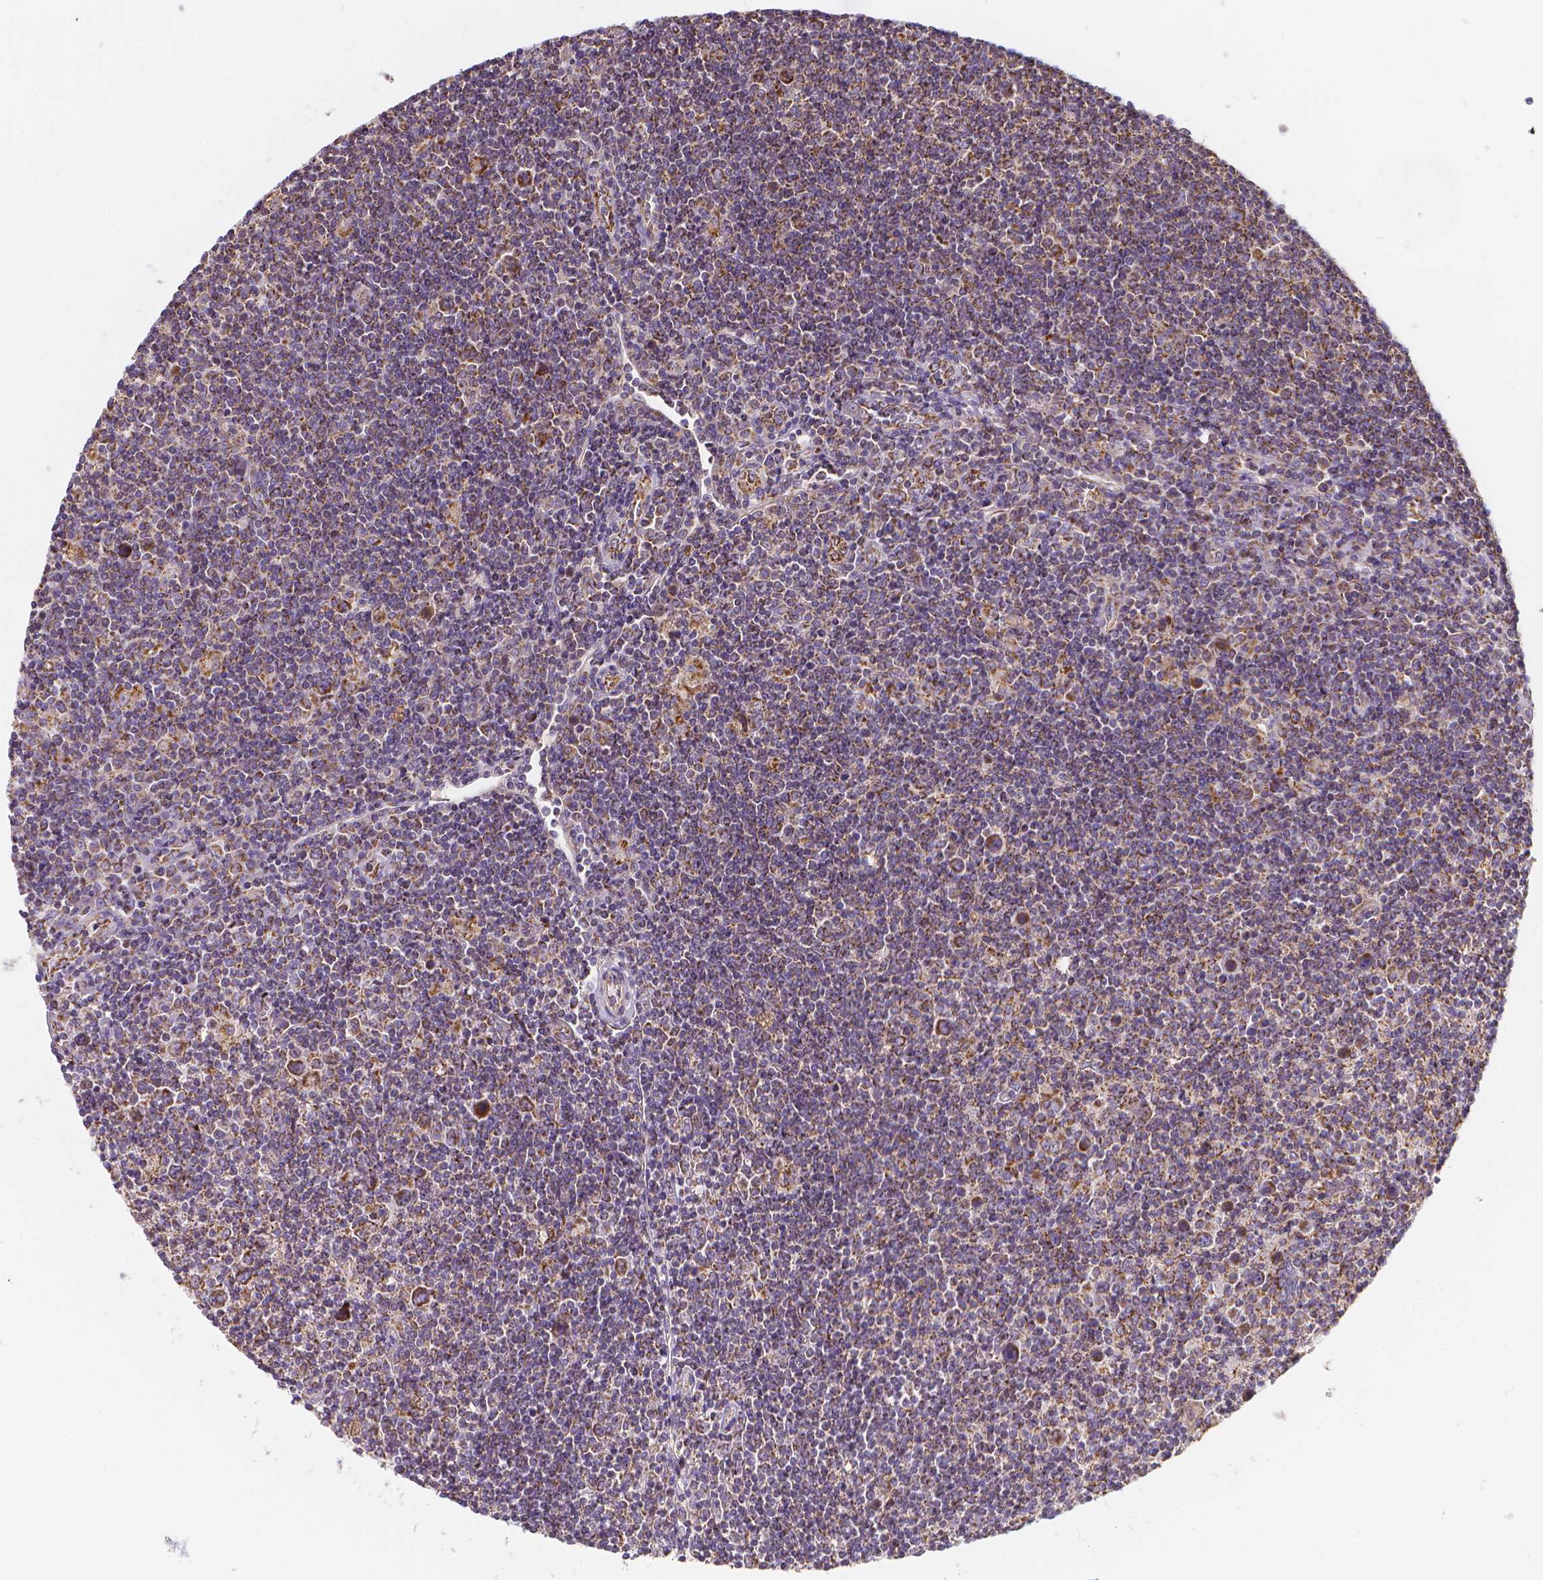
{"staining": {"intensity": "moderate", "quantity": ">75%", "location": "cytoplasmic/membranous"}, "tissue": "lymphoma", "cell_type": "Tumor cells", "image_type": "cancer", "snomed": [{"axis": "morphology", "description": "Hodgkin's disease, NOS"}, {"axis": "topography", "description": "Lymph node"}], "caption": "A high-resolution photomicrograph shows immunohistochemistry (IHC) staining of lymphoma, which shows moderate cytoplasmic/membranous positivity in approximately >75% of tumor cells. The staining was performed using DAB (3,3'-diaminobenzidine), with brown indicating positive protein expression. Nuclei are stained blue with hematoxylin.", "gene": "SNCAIP", "patient": {"sex": "male", "age": 40}}